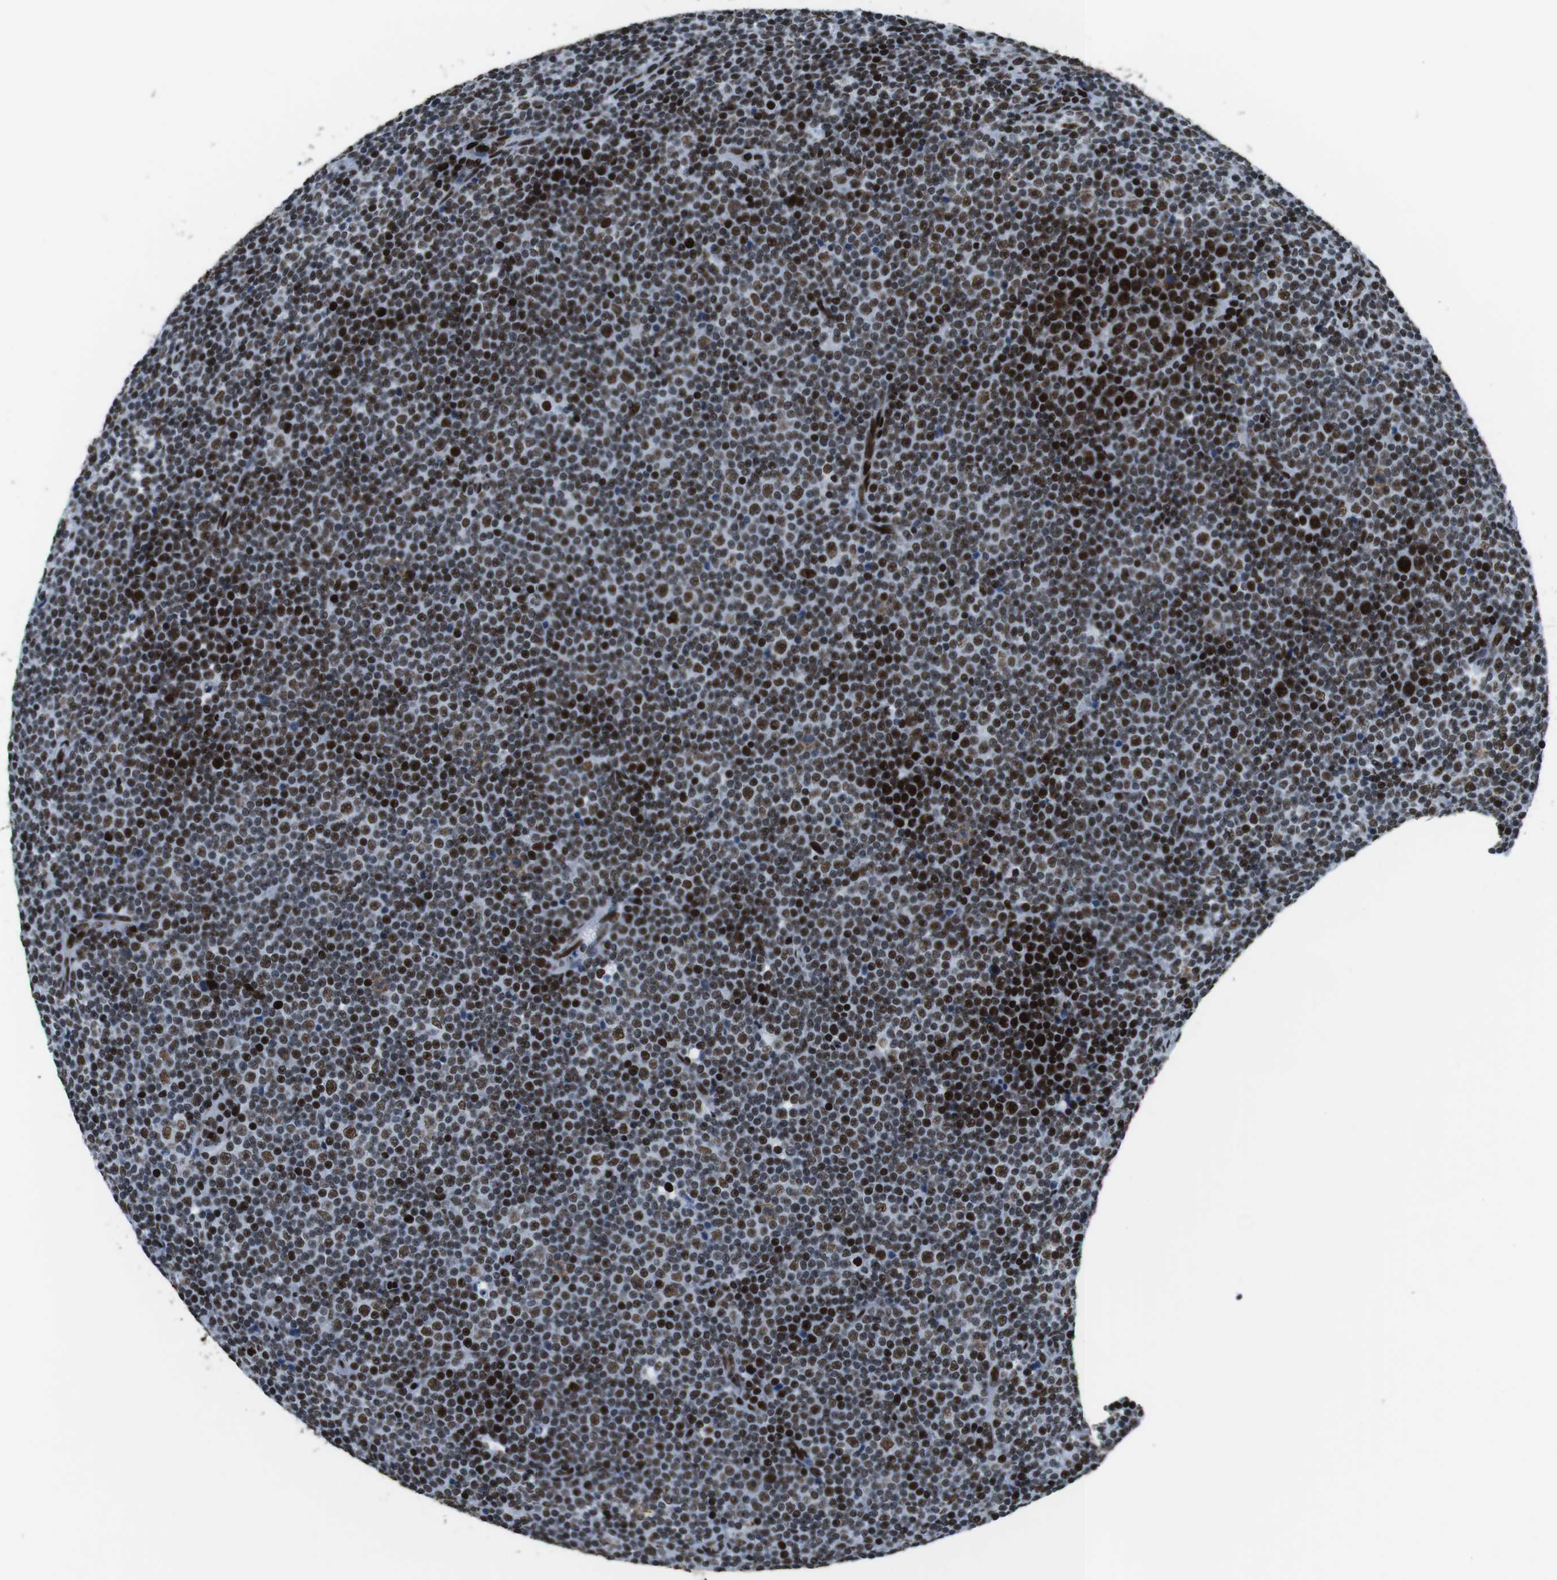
{"staining": {"intensity": "strong", "quantity": ">75%", "location": "nuclear"}, "tissue": "lymphoma", "cell_type": "Tumor cells", "image_type": "cancer", "snomed": [{"axis": "morphology", "description": "Malignant lymphoma, non-Hodgkin's type, Low grade"}, {"axis": "topography", "description": "Lymph node"}], "caption": "Immunohistochemistry of human low-grade malignant lymphoma, non-Hodgkin's type displays high levels of strong nuclear staining in about >75% of tumor cells.", "gene": "CITED2", "patient": {"sex": "female", "age": 67}}